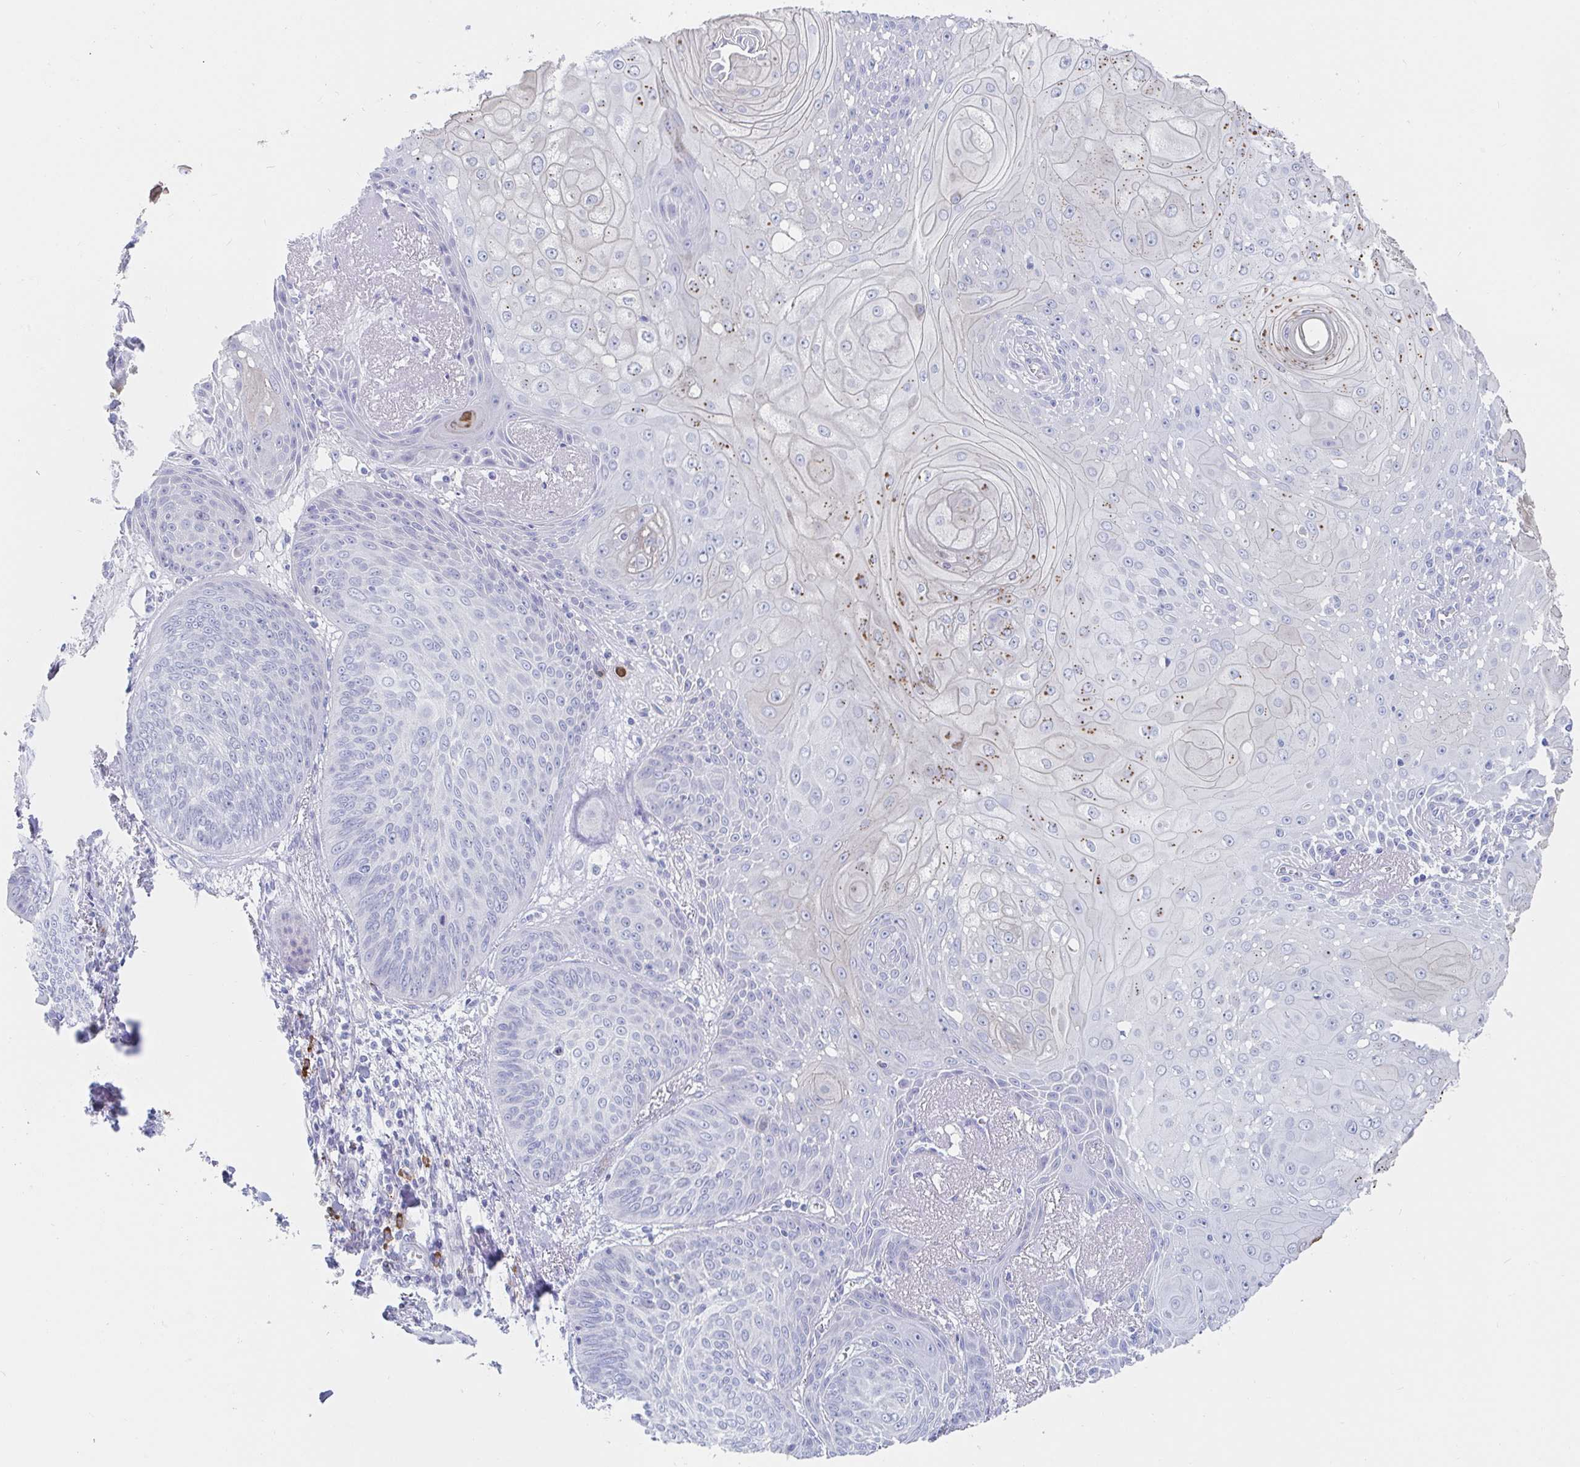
{"staining": {"intensity": "moderate", "quantity": "<25%", "location": "cytoplasmic/membranous"}, "tissue": "lung cancer", "cell_type": "Tumor cells", "image_type": "cancer", "snomed": [{"axis": "morphology", "description": "Squamous cell carcinoma, NOS"}, {"axis": "topography", "description": "Lung"}], "caption": "Immunohistochemistry of human lung cancer demonstrates low levels of moderate cytoplasmic/membranous staining in about <25% of tumor cells.", "gene": "PACSIN1", "patient": {"sex": "male", "age": 74}}